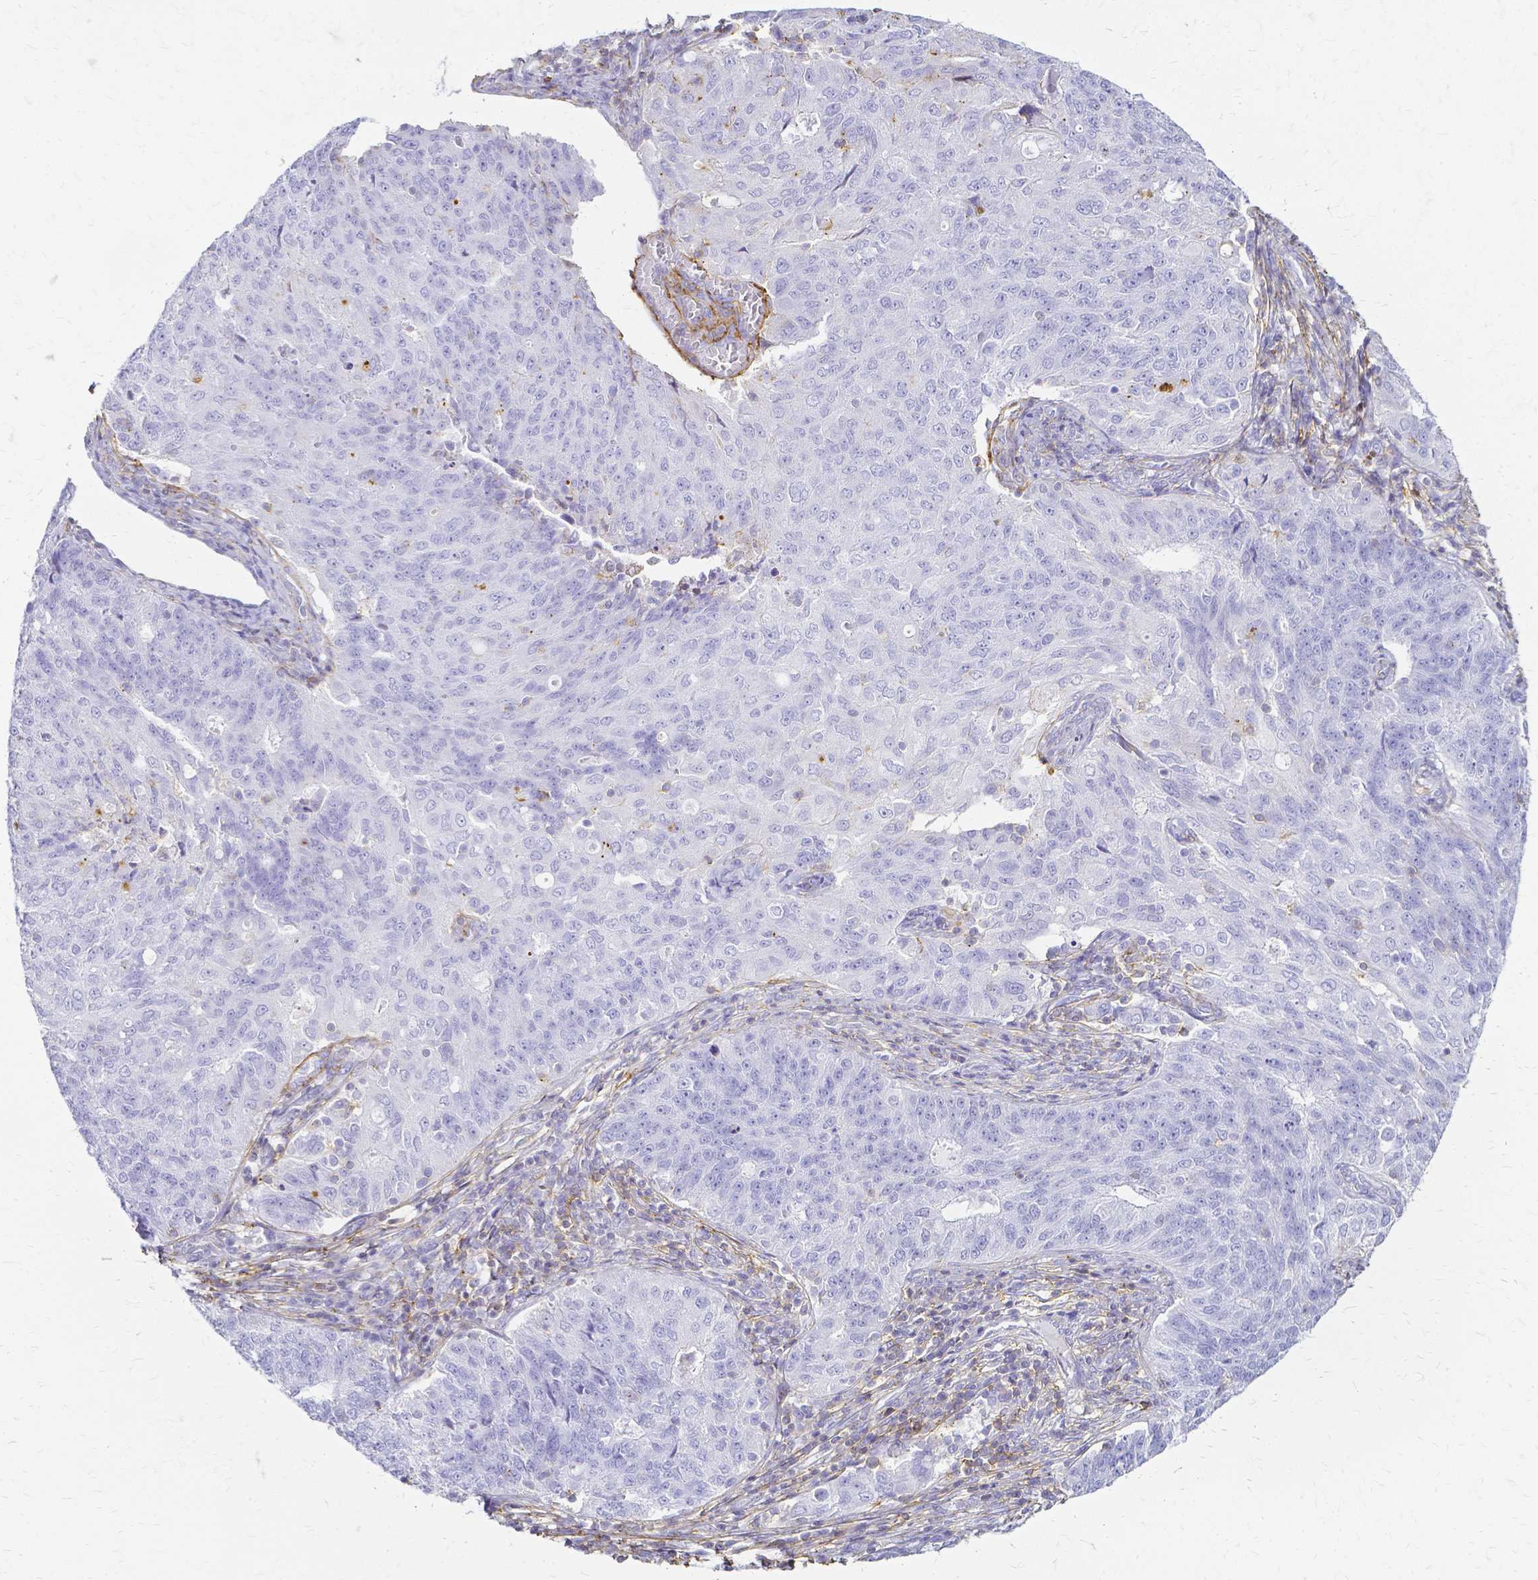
{"staining": {"intensity": "negative", "quantity": "none", "location": "none"}, "tissue": "endometrial cancer", "cell_type": "Tumor cells", "image_type": "cancer", "snomed": [{"axis": "morphology", "description": "Adenocarcinoma, NOS"}, {"axis": "topography", "description": "Endometrium"}], "caption": "IHC image of human endometrial adenocarcinoma stained for a protein (brown), which exhibits no expression in tumor cells. (Brightfield microscopy of DAB immunohistochemistry at high magnification).", "gene": "HSPA12A", "patient": {"sex": "female", "age": 43}}